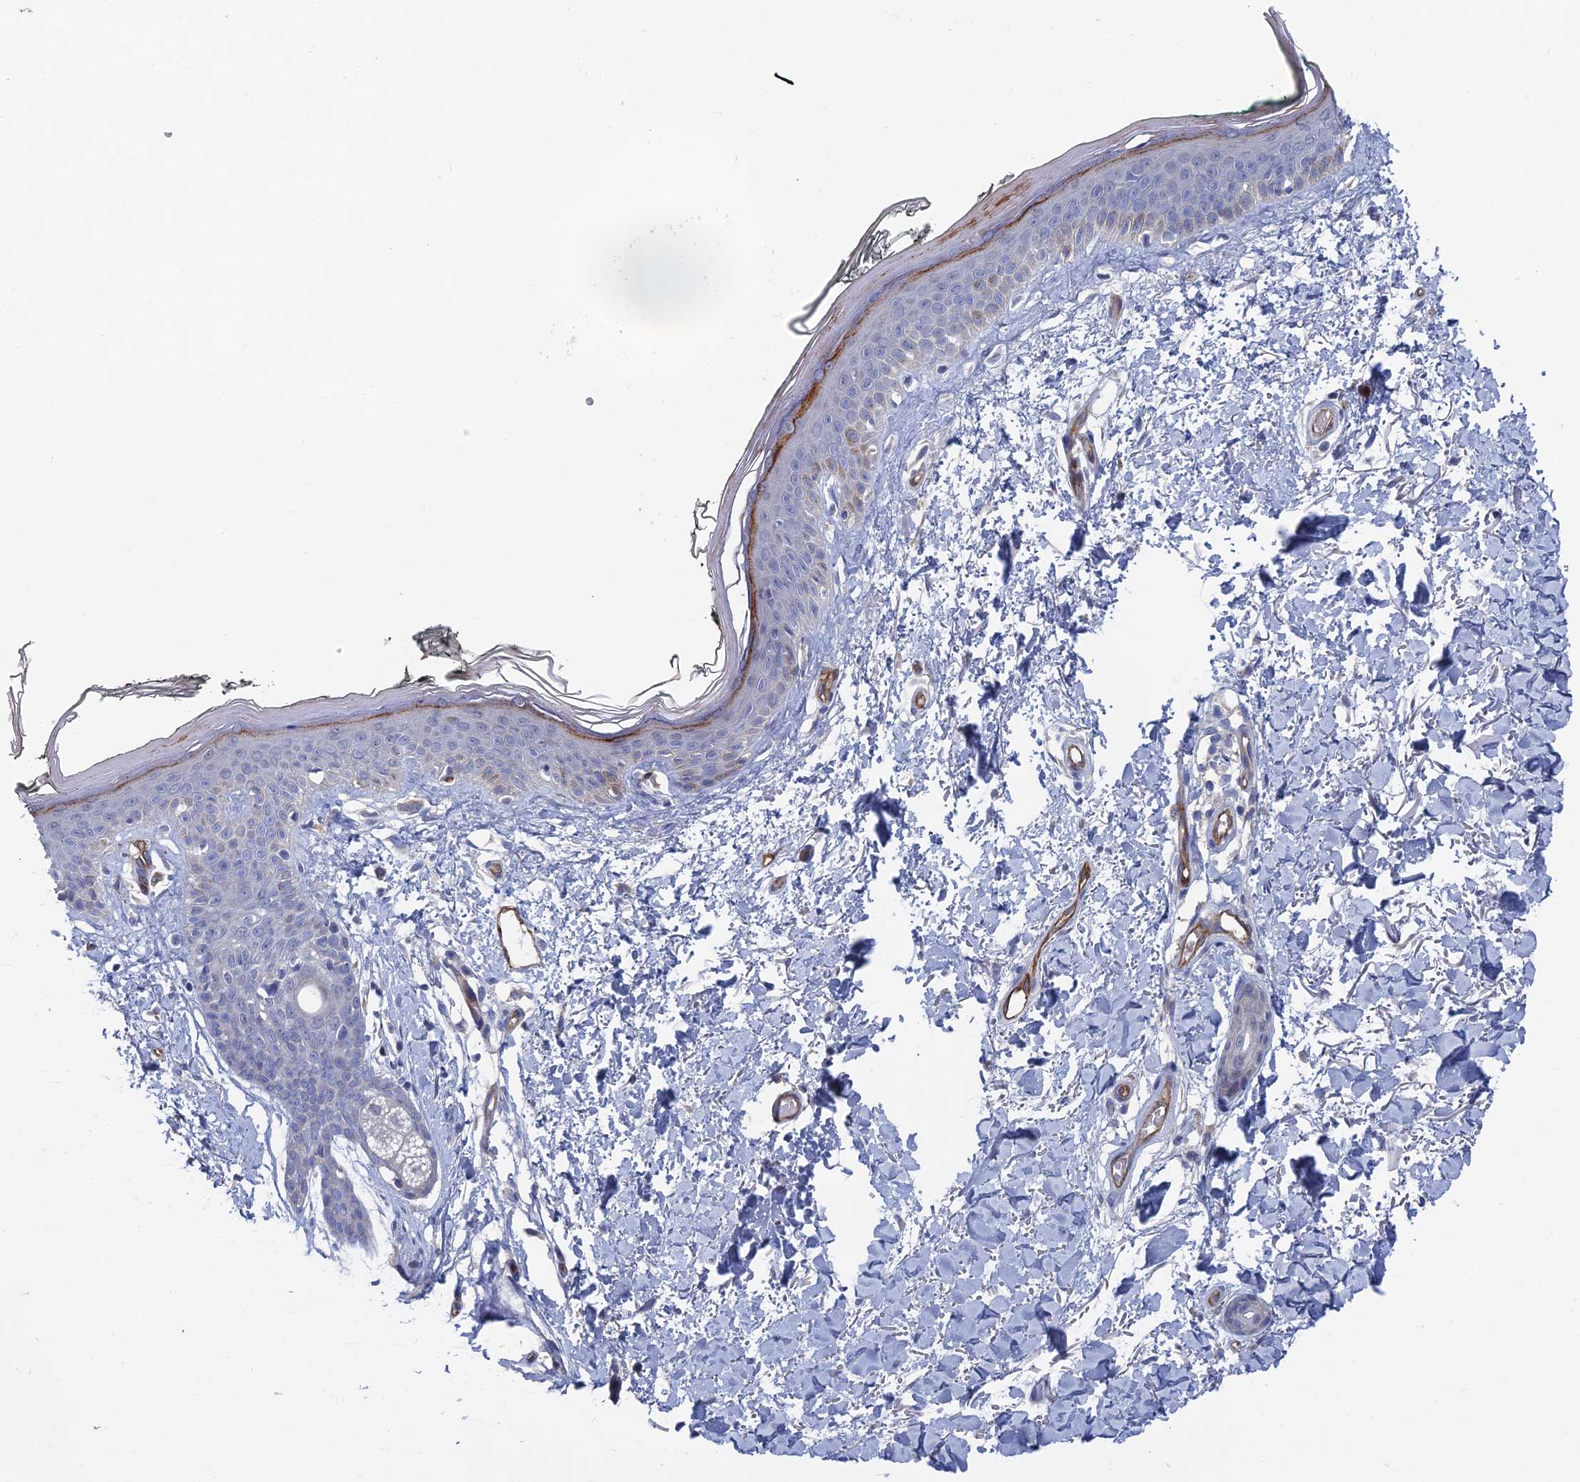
{"staining": {"intensity": "negative", "quantity": "none", "location": "none"}, "tissue": "skin", "cell_type": "Fibroblasts", "image_type": "normal", "snomed": [{"axis": "morphology", "description": "Normal tissue, NOS"}, {"axis": "topography", "description": "Skin"}], "caption": "IHC histopathology image of unremarkable human skin stained for a protein (brown), which displays no expression in fibroblasts. The staining was performed using DAB to visualize the protein expression in brown, while the nuclei were stained in blue with hematoxylin (Magnification: 20x).", "gene": "ARAP3", "patient": {"sex": "male", "age": 62}}